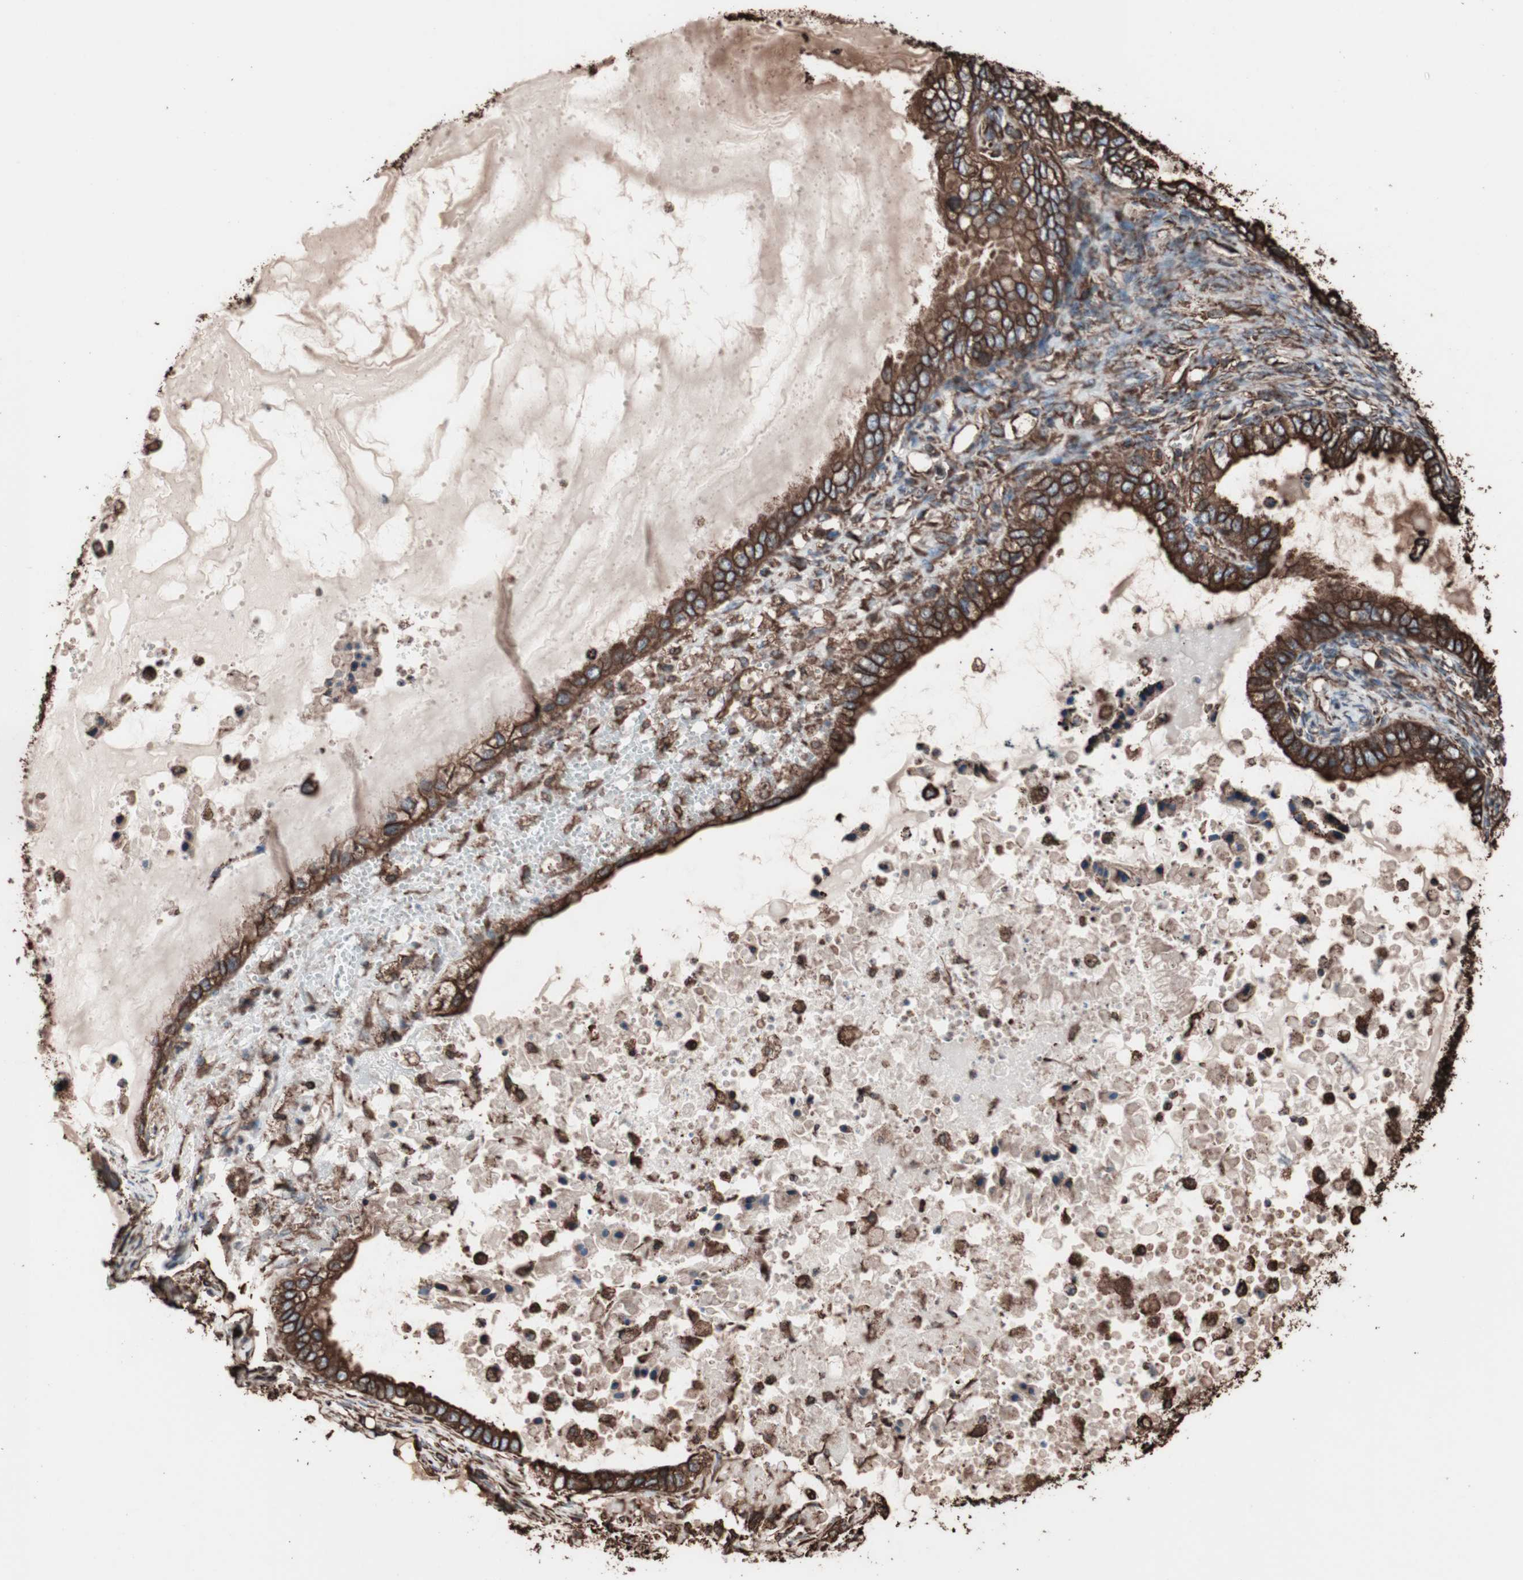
{"staining": {"intensity": "strong", "quantity": ">75%", "location": "cytoplasmic/membranous"}, "tissue": "ovarian cancer", "cell_type": "Tumor cells", "image_type": "cancer", "snomed": [{"axis": "morphology", "description": "Cystadenocarcinoma, mucinous, NOS"}, {"axis": "topography", "description": "Ovary"}], "caption": "A brown stain shows strong cytoplasmic/membranous positivity of a protein in ovarian mucinous cystadenocarcinoma tumor cells. (IHC, brightfield microscopy, high magnification).", "gene": "HSP90B1", "patient": {"sex": "female", "age": 80}}